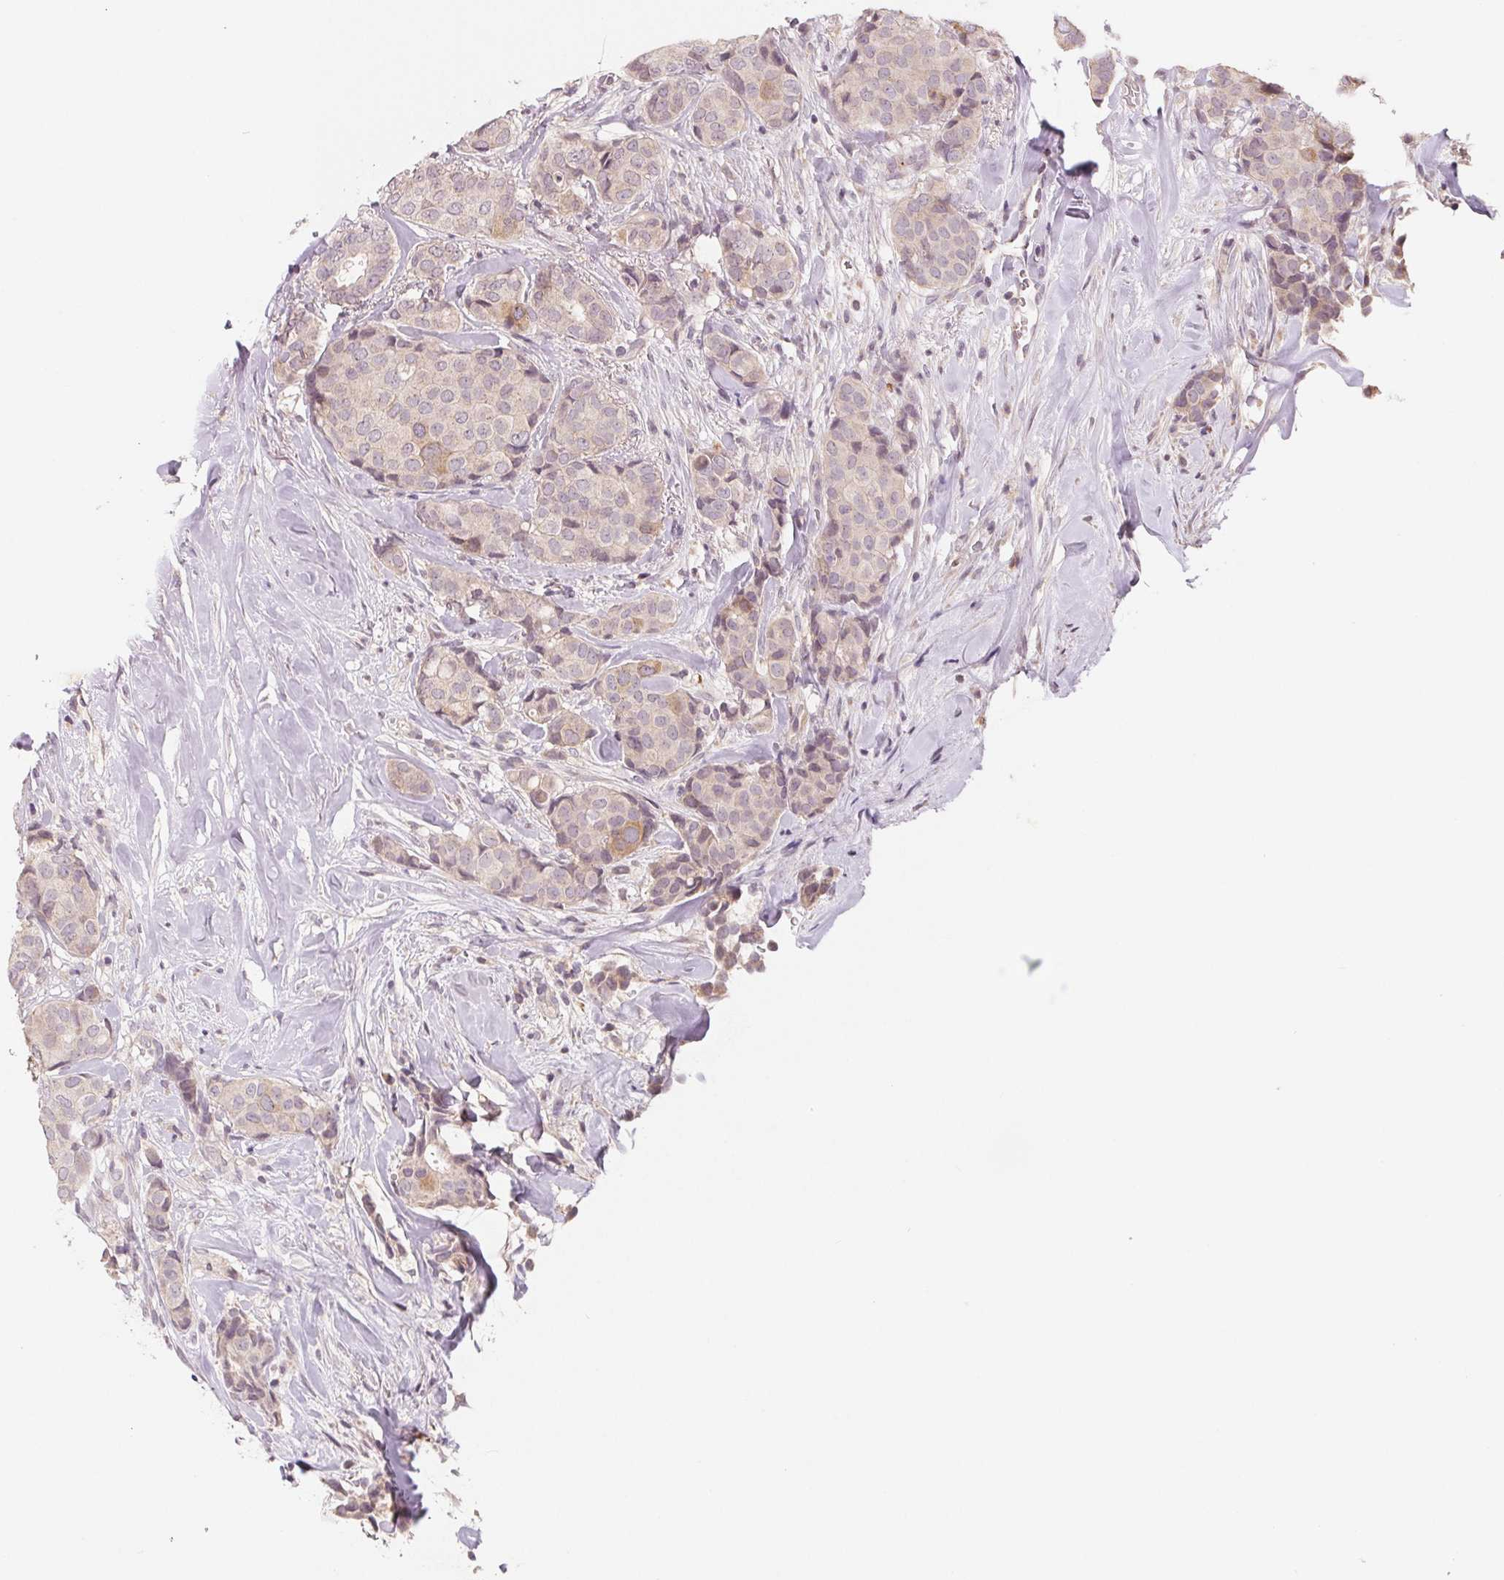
{"staining": {"intensity": "weak", "quantity": "<25%", "location": "cytoplasmic/membranous"}, "tissue": "breast cancer", "cell_type": "Tumor cells", "image_type": "cancer", "snomed": [{"axis": "morphology", "description": "Duct carcinoma"}, {"axis": "topography", "description": "Breast"}], "caption": "The histopathology image shows no significant positivity in tumor cells of breast cancer.", "gene": "AQP8", "patient": {"sex": "female", "age": 75}}